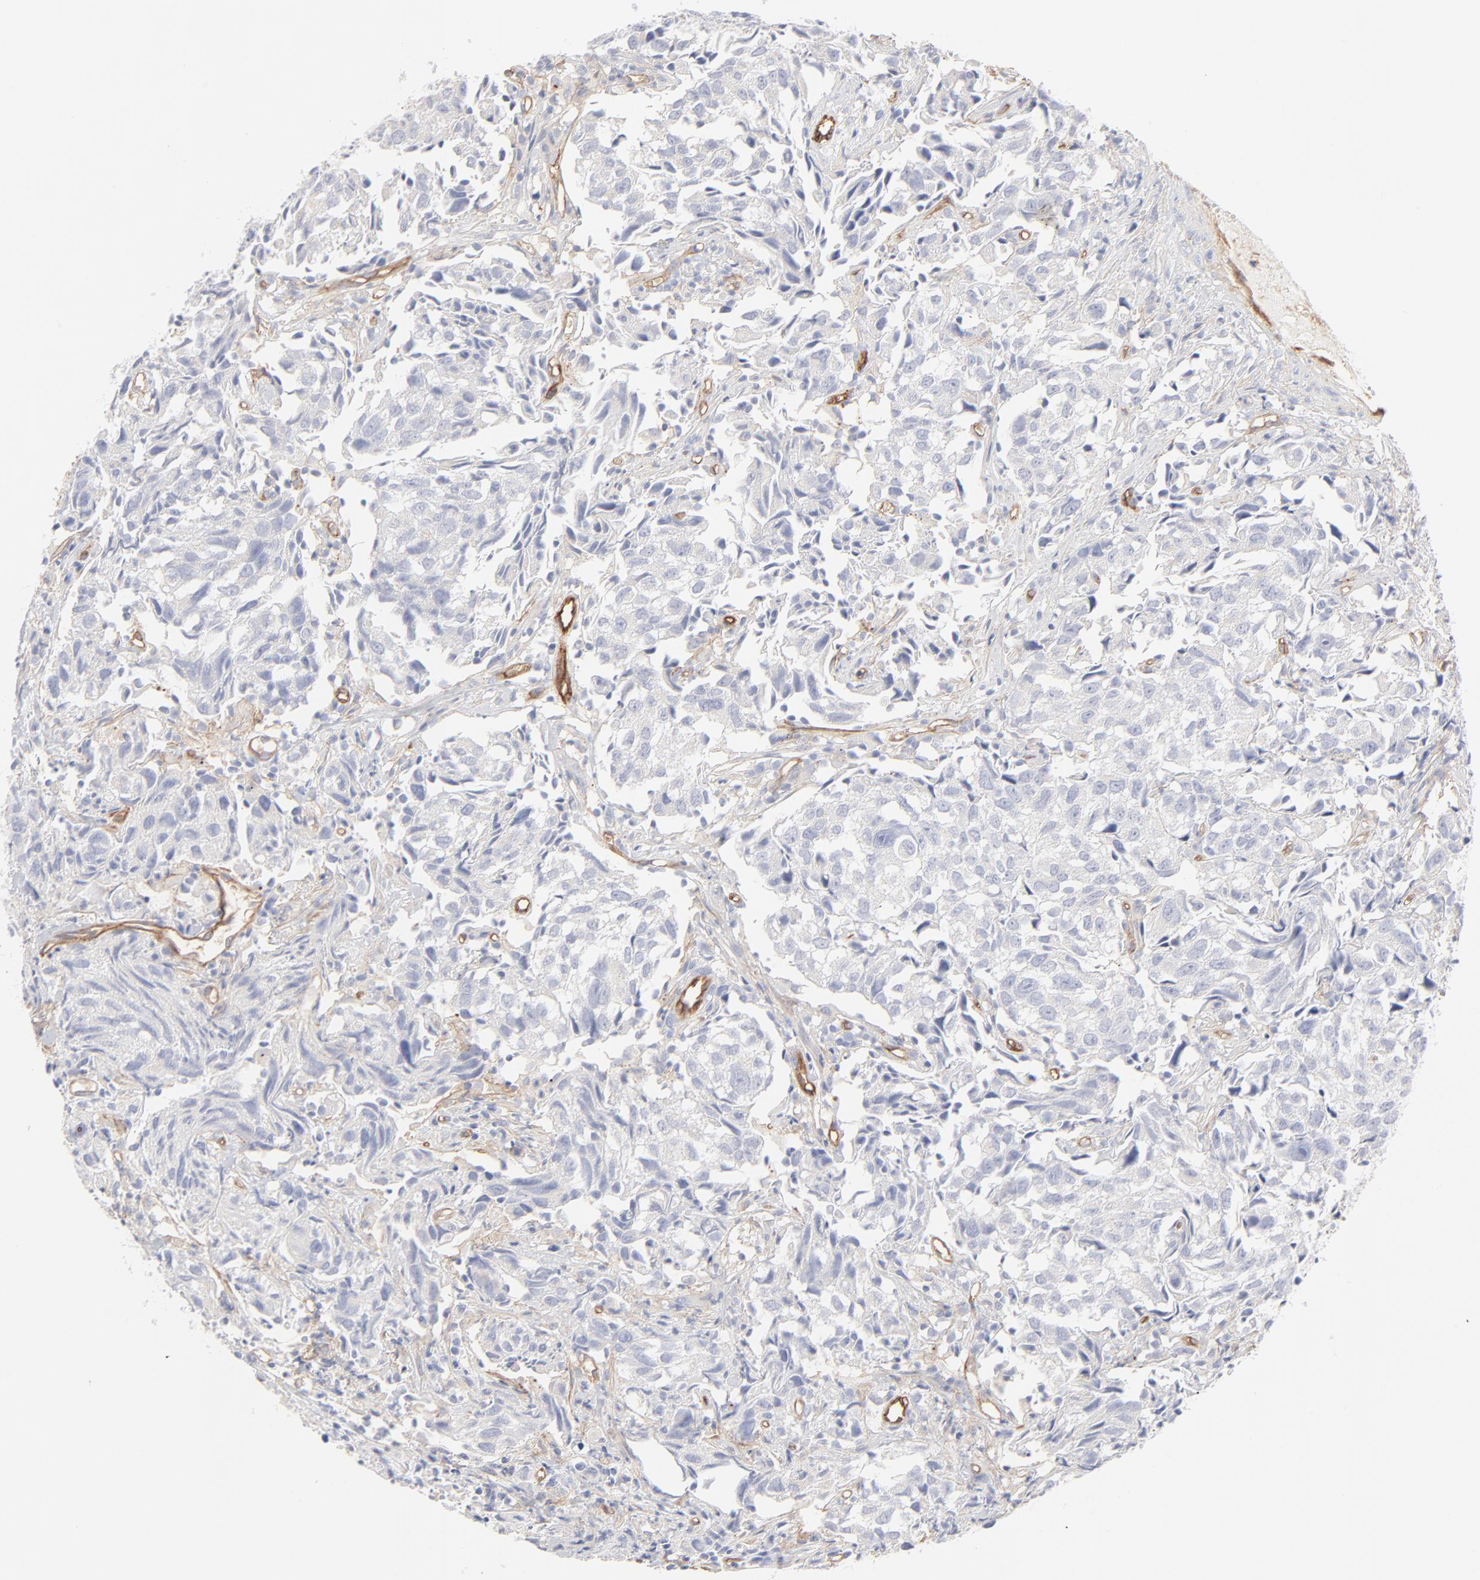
{"staining": {"intensity": "negative", "quantity": "none", "location": "none"}, "tissue": "urothelial cancer", "cell_type": "Tumor cells", "image_type": "cancer", "snomed": [{"axis": "morphology", "description": "Urothelial carcinoma, High grade"}, {"axis": "topography", "description": "Urinary bladder"}], "caption": "Micrograph shows no protein staining in tumor cells of urothelial cancer tissue.", "gene": "ITGA5", "patient": {"sex": "female", "age": 75}}